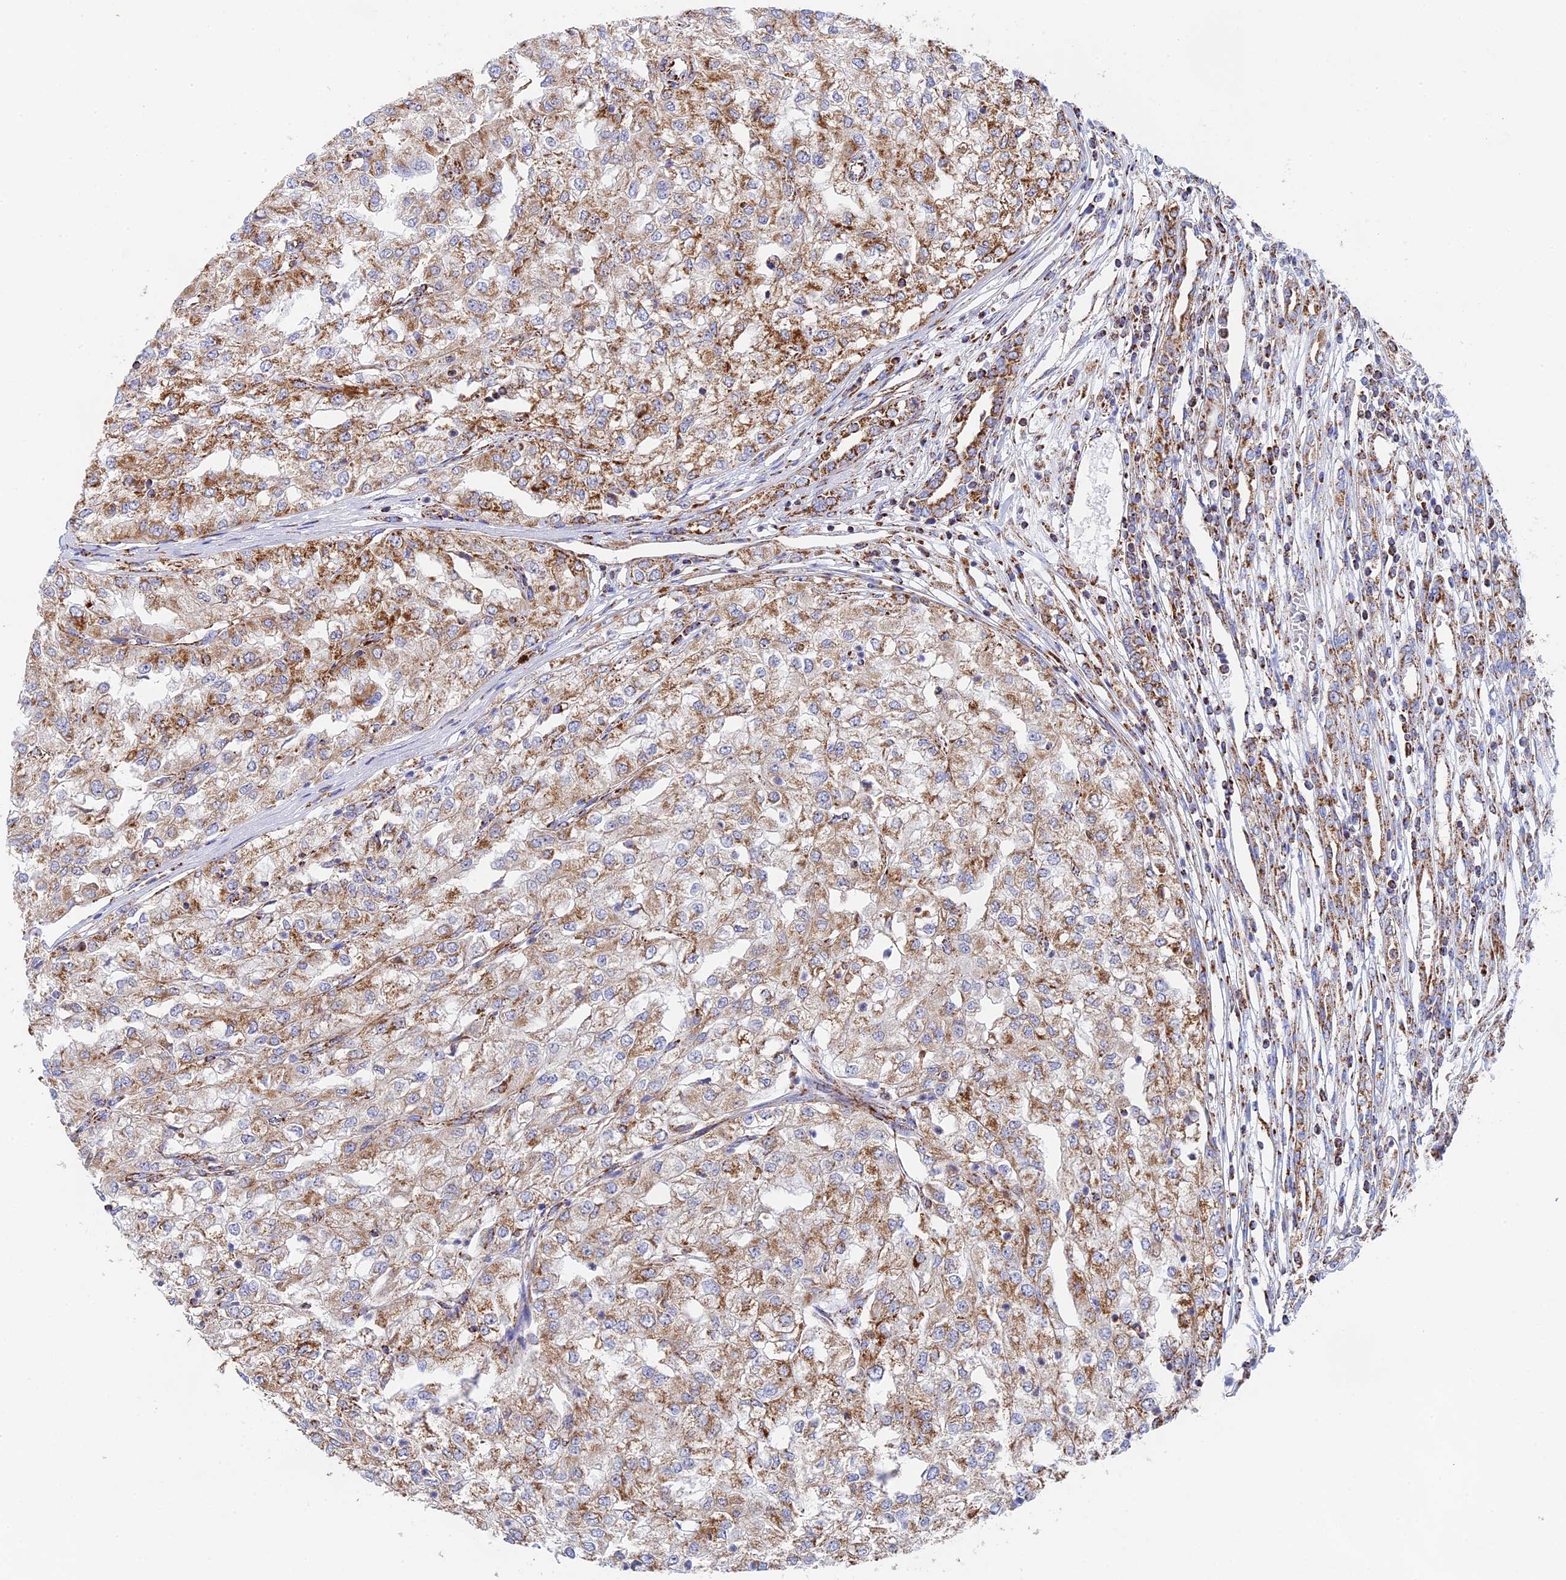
{"staining": {"intensity": "moderate", "quantity": "25%-75%", "location": "cytoplasmic/membranous"}, "tissue": "renal cancer", "cell_type": "Tumor cells", "image_type": "cancer", "snomed": [{"axis": "morphology", "description": "Adenocarcinoma, NOS"}, {"axis": "topography", "description": "Kidney"}], "caption": "IHC histopathology image of neoplastic tissue: human renal cancer stained using immunohistochemistry reveals medium levels of moderate protein expression localized specifically in the cytoplasmic/membranous of tumor cells, appearing as a cytoplasmic/membranous brown color.", "gene": "NDUFA5", "patient": {"sex": "female", "age": 54}}